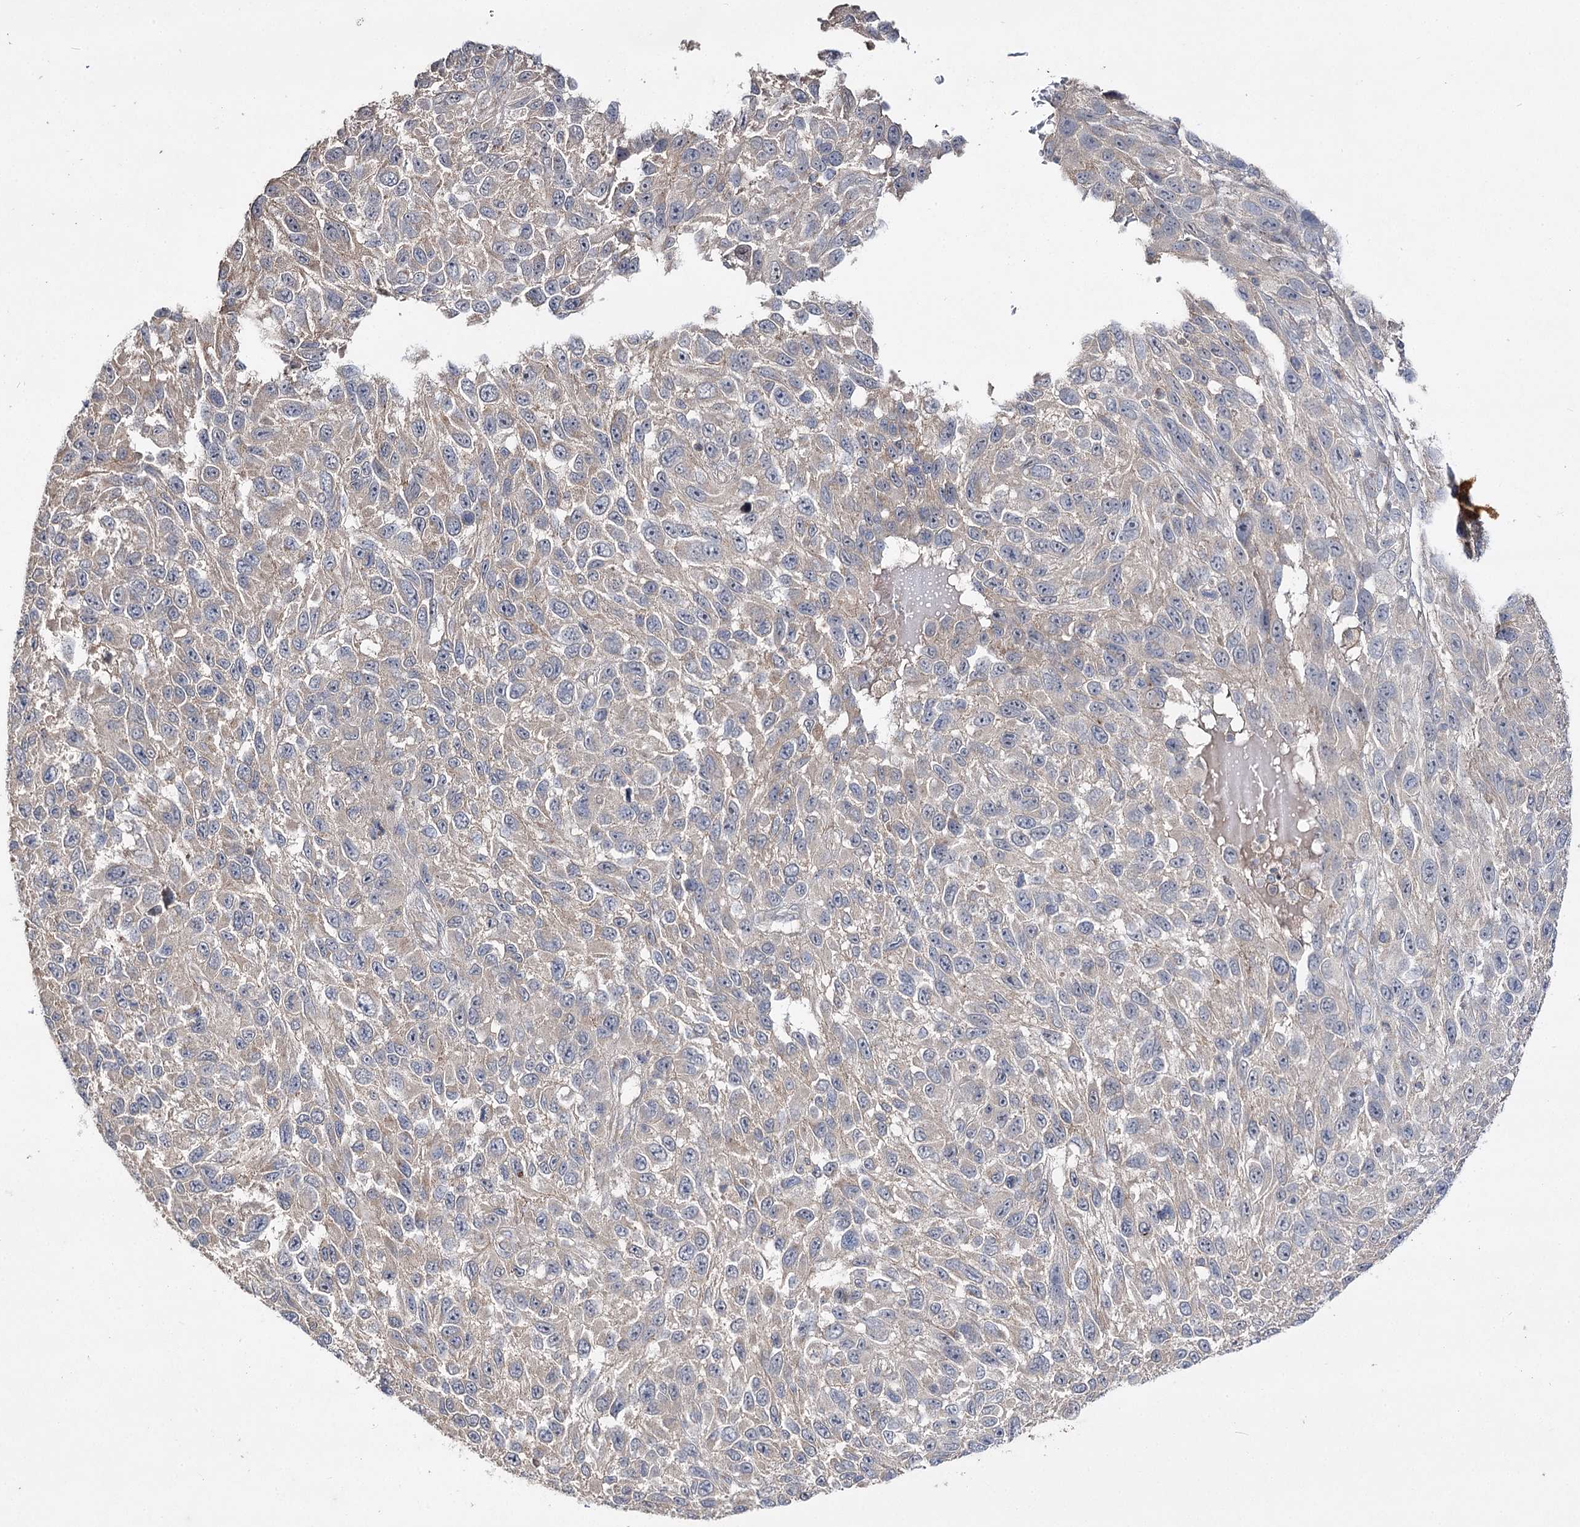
{"staining": {"intensity": "negative", "quantity": "none", "location": "none"}, "tissue": "melanoma", "cell_type": "Tumor cells", "image_type": "cancer", "snomed": [{"axis": "morphology", "description": "Malignant melanoma, NOS"}, {"axis": "topography", "description": "Skin"}], "caption": "DAB immunohistochemical staining of human malignant melanoma displays no significant staining in tumor cells.", "gene": "AURKC", "patient": {"sex": "female", "age": 96}}